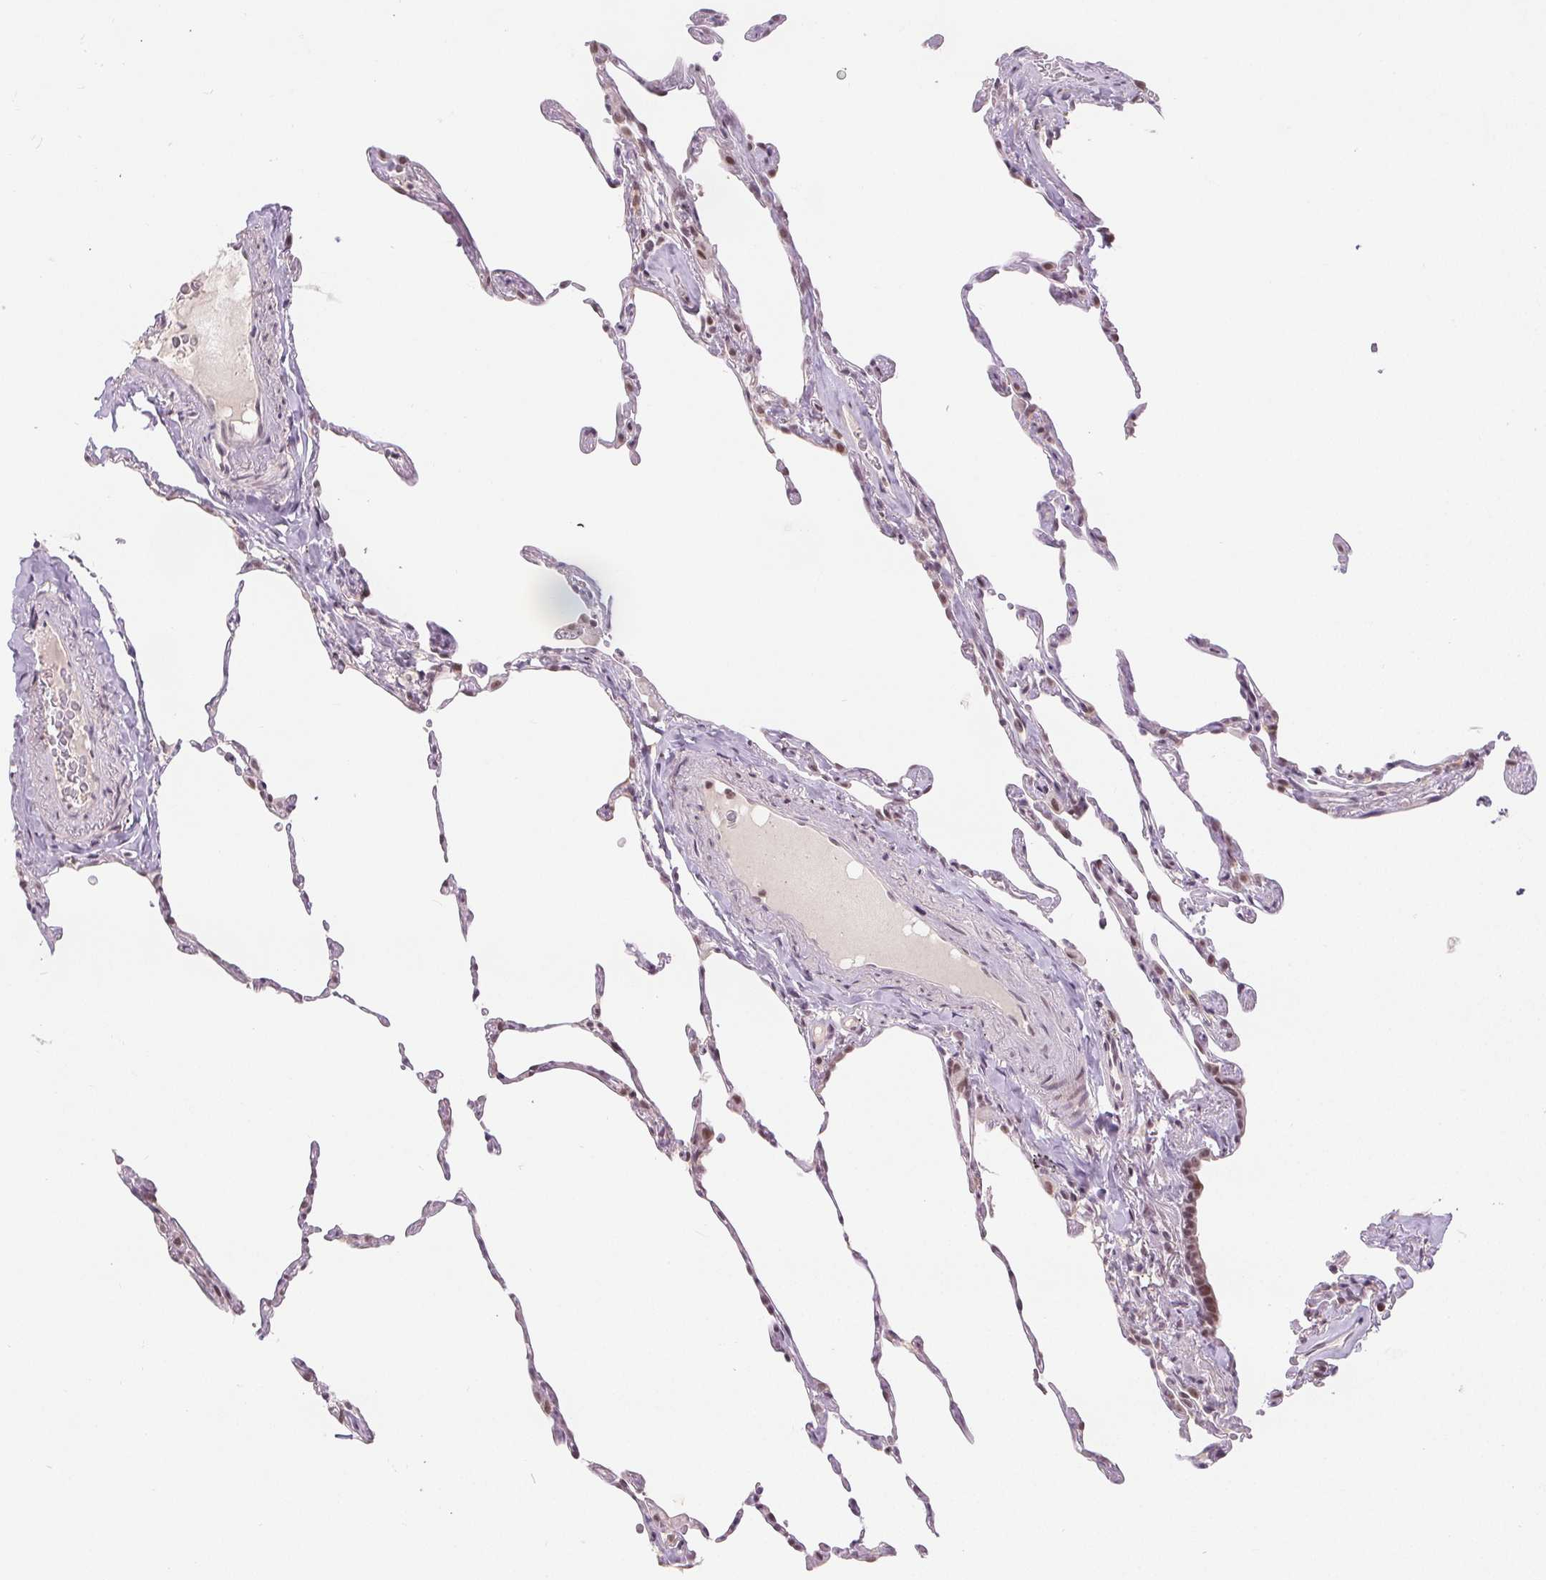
{"staining": {"intensity": "weak", "quantity": "25%-75%", "location": "nuclear"}, "tissue": "lung", "cell_type": "Alveolar cells", "image_type": "normal", "snomed": [{"axis": "morphology", "description": "Normal tissue, NOS"}, {"axis": "topography", "description": "Lung"}], "caption": "This image reveals benign lung stained with immunohistochemistry to label a protein in brown. The nuclear of alveolar cells show weak positivity for the protein. Nuclei are counter-stained blue.", "gene": "DEK", "patient": {"sex": "female", "age": 57}}